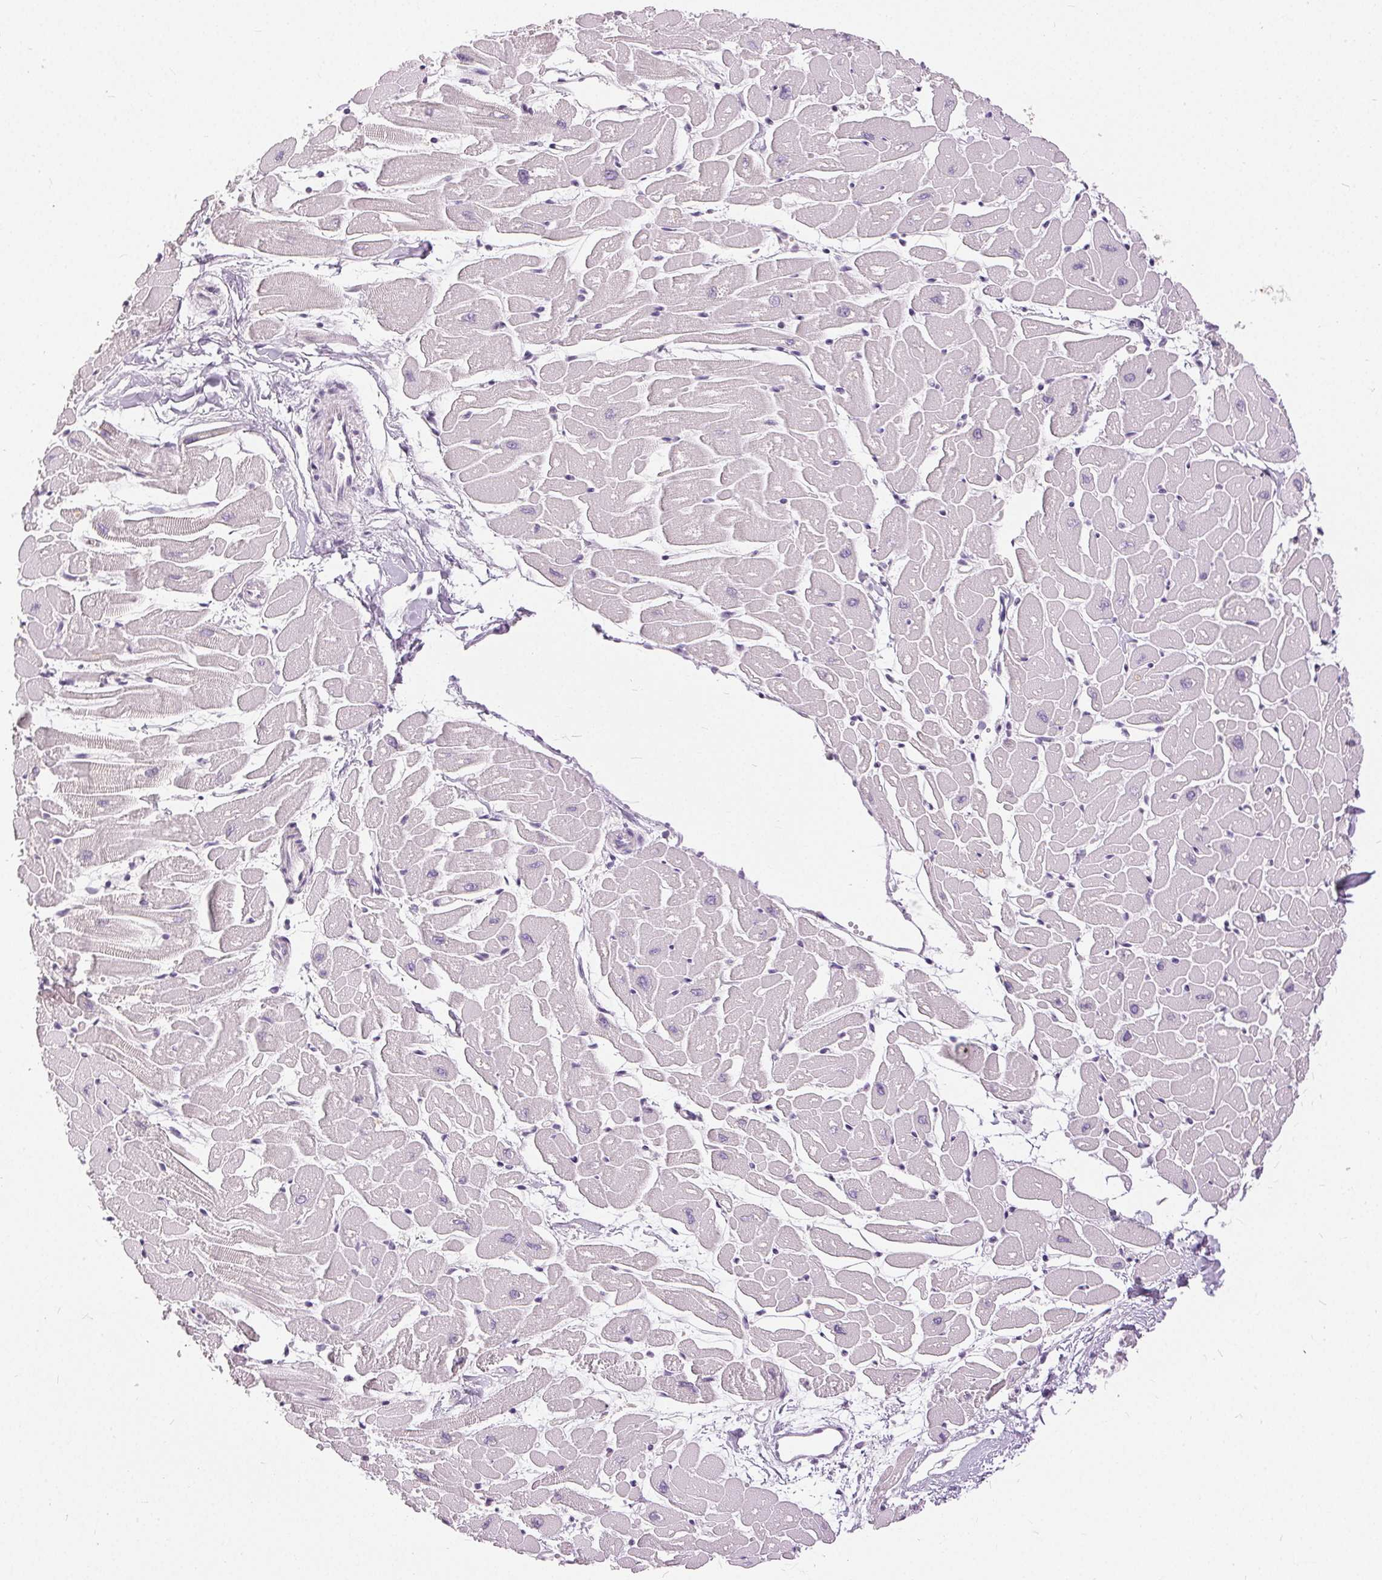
{"staining": {"intensity": "negative", "quantity": "none", "location": "none"}, "tissue": "heart muscle", "cell_type": "Cardiomyocytes", "image_type": "normal", "snomed": [{"axis": "morphology", "description": "Normal tissue, NOS"}, {"axis": "topography", "description": "Heart"}], "caption": "DAB (3,3'-diaminobenzidine) immunohistochemical staining of unremarkable heart muscle exhibits no significant staining in cardiomyocytes. (Immunohistochemistry (ihc), brightfield microscopy, high magnification).", "gene": "DSG3", "patient": {"sex": "male", "age": 57}}